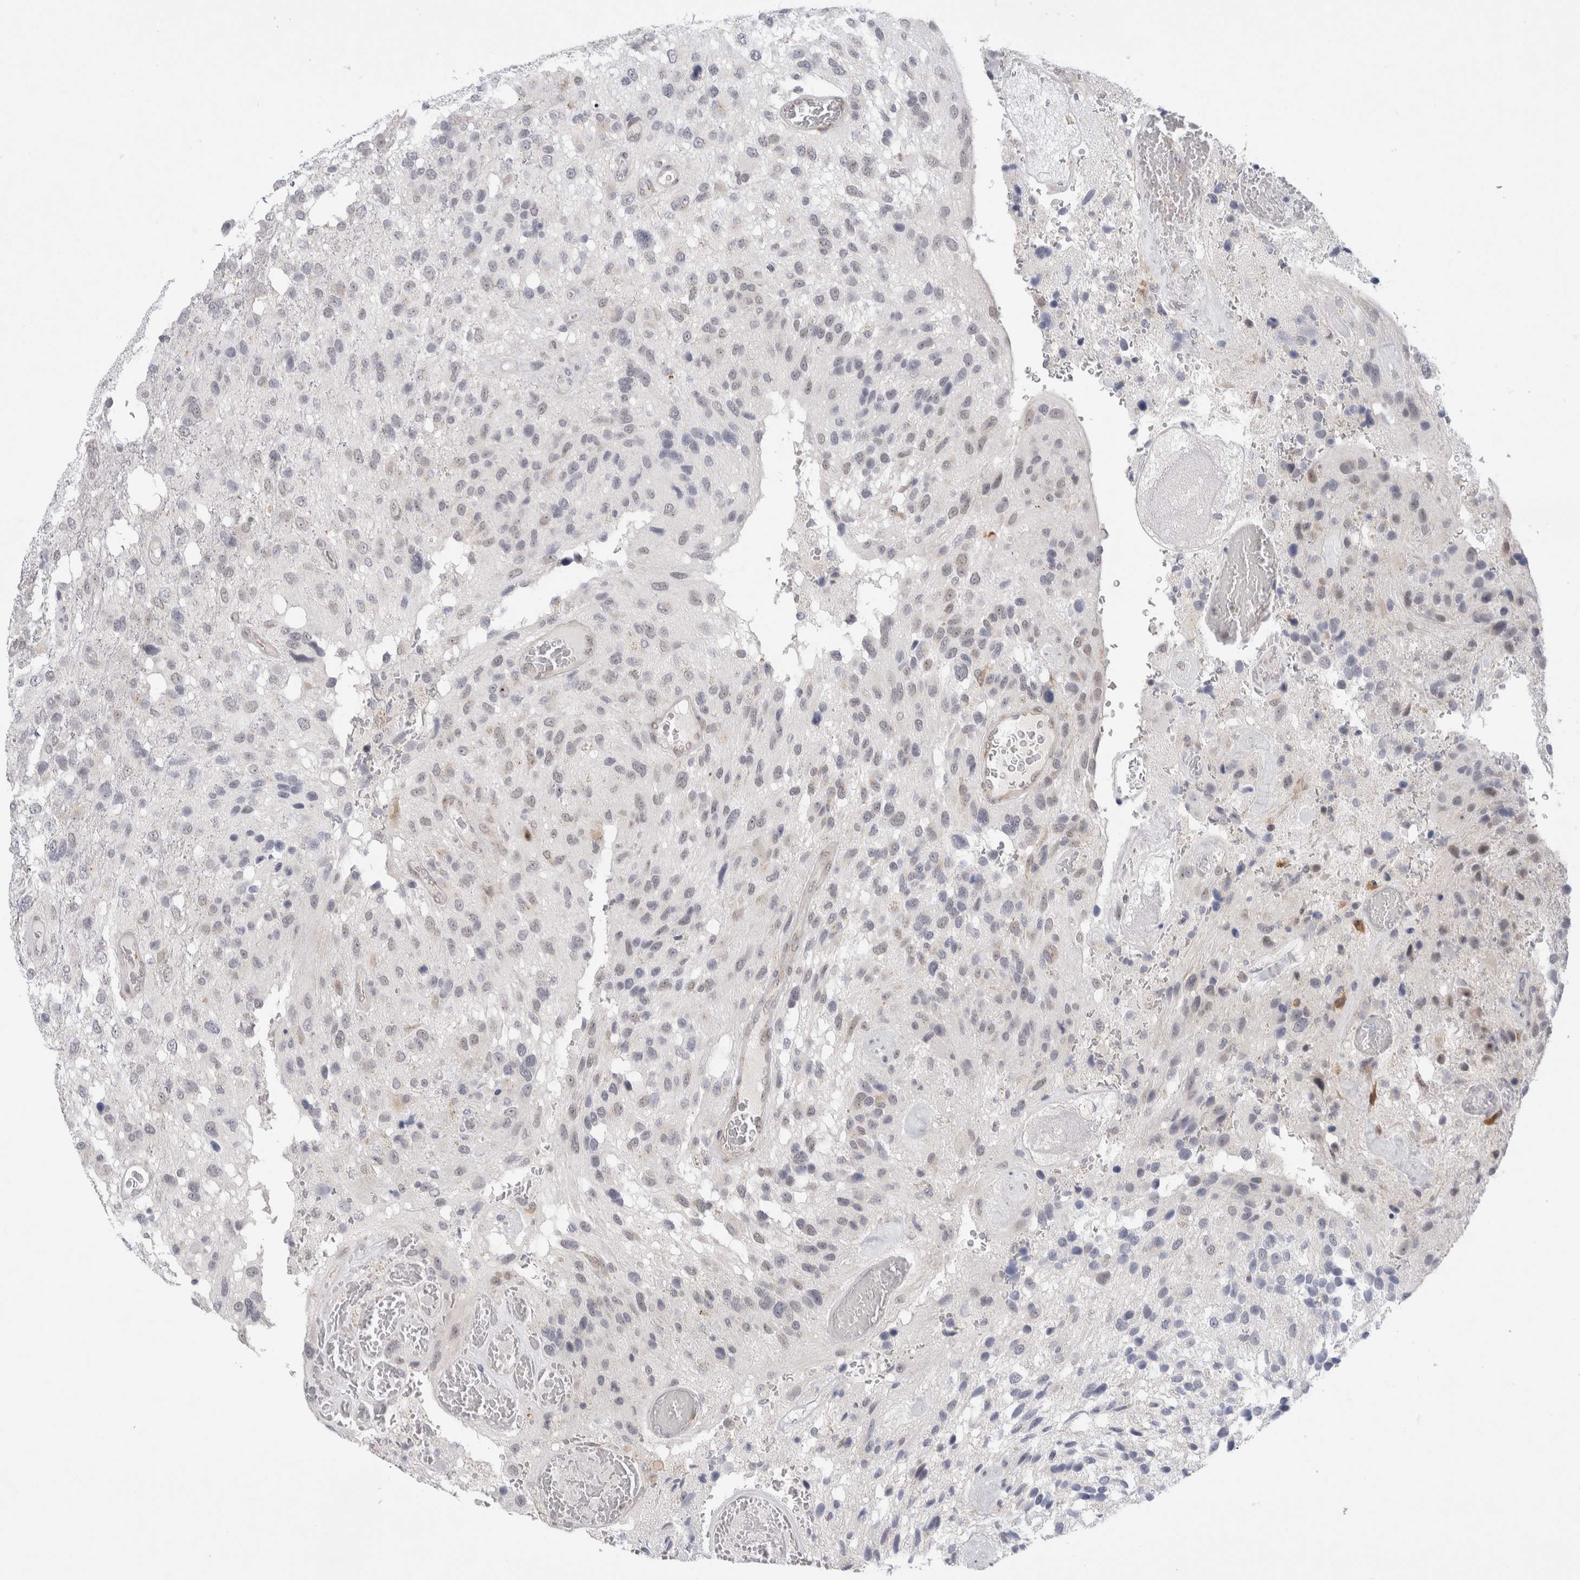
{"staining": {"intensity": "negative", "quantity": "none", "location": "none"}, "tissue": "glioma", "cell_type": "Tumor cells", "image_type": "cancer", "snomed": [{"axis": "morphology", "description": "Glioma, malignant, High grade"}, {"axis": "topography", "description": "Brain"}], "caption": "An immunohistochemistry micrograph of glioma is shown. There is no staining in tumor cells of glioma. (DAB IHC, high magnification).", "gene": "TRMT1L", "patient": {"sex": "female", "age": 58}}